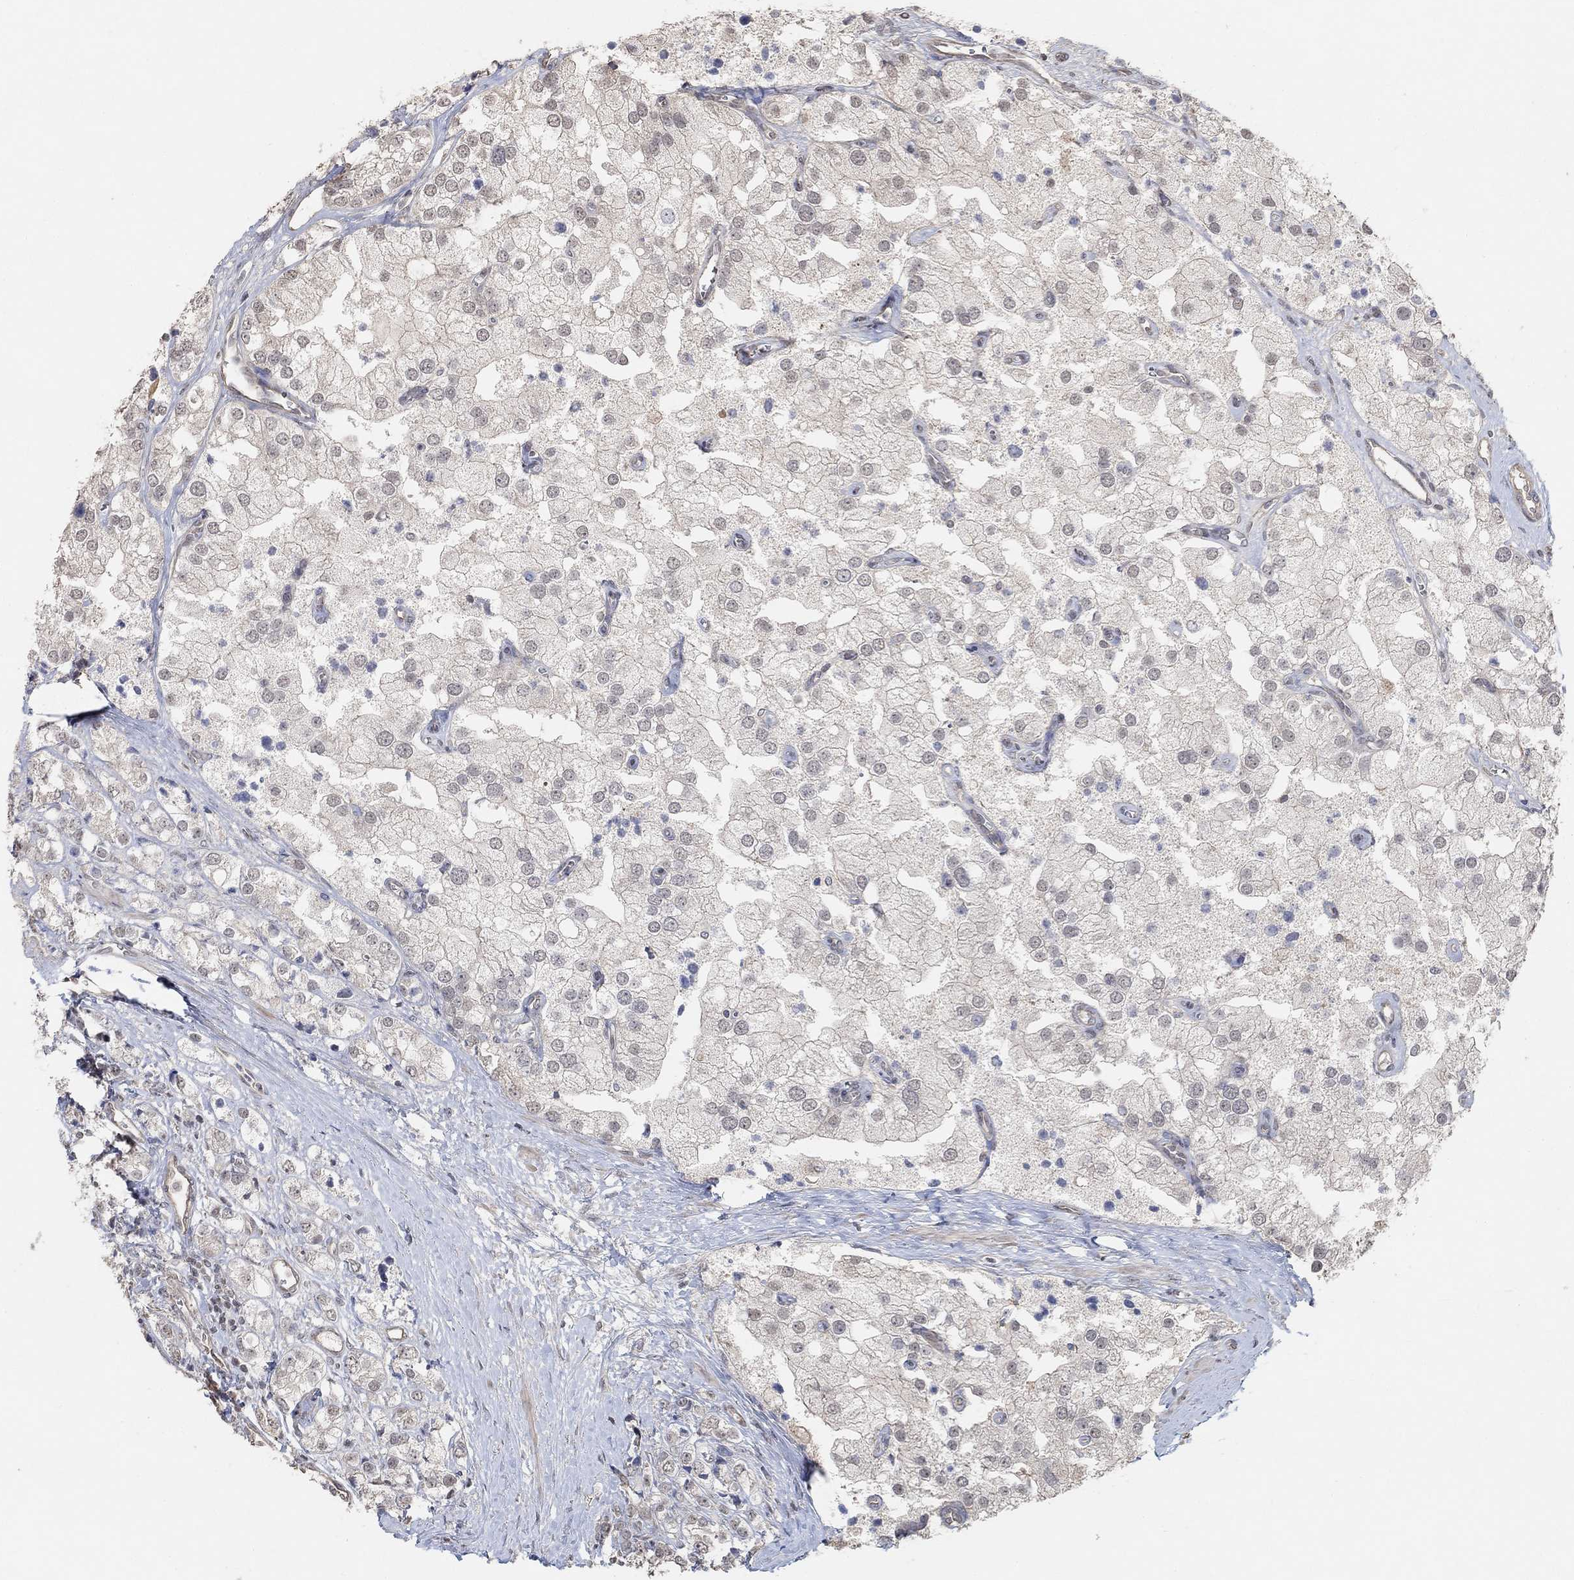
{"staining": {"intensity": "negative", "quantity": "none", "location": "none"}, "tissue": "prostate cancer", "cell_type": "Tumor cells", "image_type": "cancer", "snomed": [{"axis": "morphology", "description": "Adenocarcinoma, NOS"}, {"axis": "topography", "description": "Prostate and seminal vesicle, NOS"}, {"axis": "topography", "description": "Prostate"}], "caption": "Tumor cells show no significant positivity in prostate cancer (adenocarcinoma). (Brightfield microscopy of DAB immunohistochemistry (IHC) at high magnification).", "gene": "UNC5B", "patient": {"sex": "male", "age": 79}}